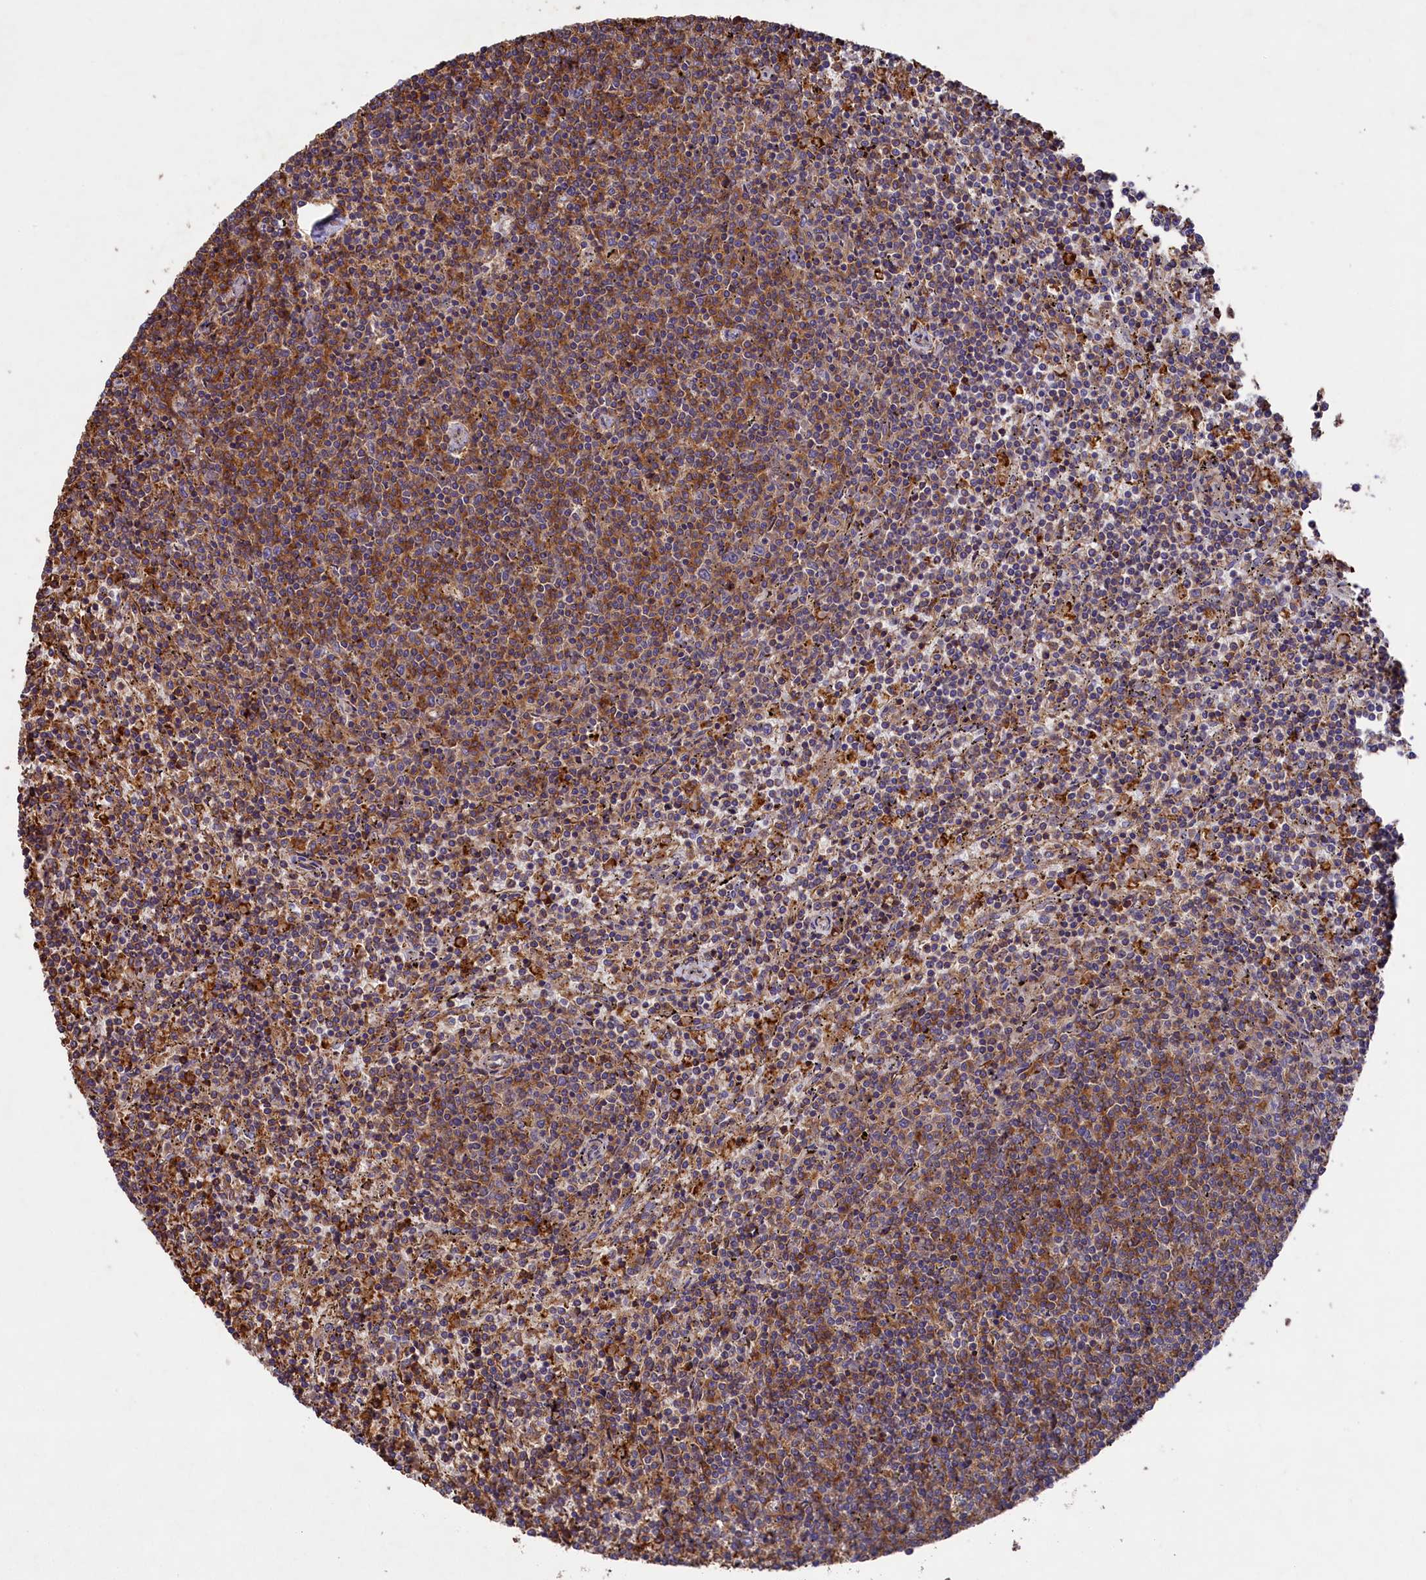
{"staining": {"intensity": "moderate", "quantity": "25%-75%", "location": "cytoplasmic/membranous"}, "tissue": "lymphoma", "cell_type": "Tumor cells", "image_type": "cancer", "snomed": [{"axis": "morphology", "description": "Malignant lymphoma, non-Hodgkin's type, Low grade"}, {"axis": "topography", "description": "Spleen"}], "caption": "Moderate cytoplasmic/membranous protein positivity is seen in approximately 25%-75% of tumor cells in lymphoma. (Stains: DAB (3,3'-diaminobenzidine) in brown, nuclei in blue, Microscopy: brightfield microscopy at high magnification).", "gene": "RAPSN", "patient": {"sex": "female", "age": 50}}